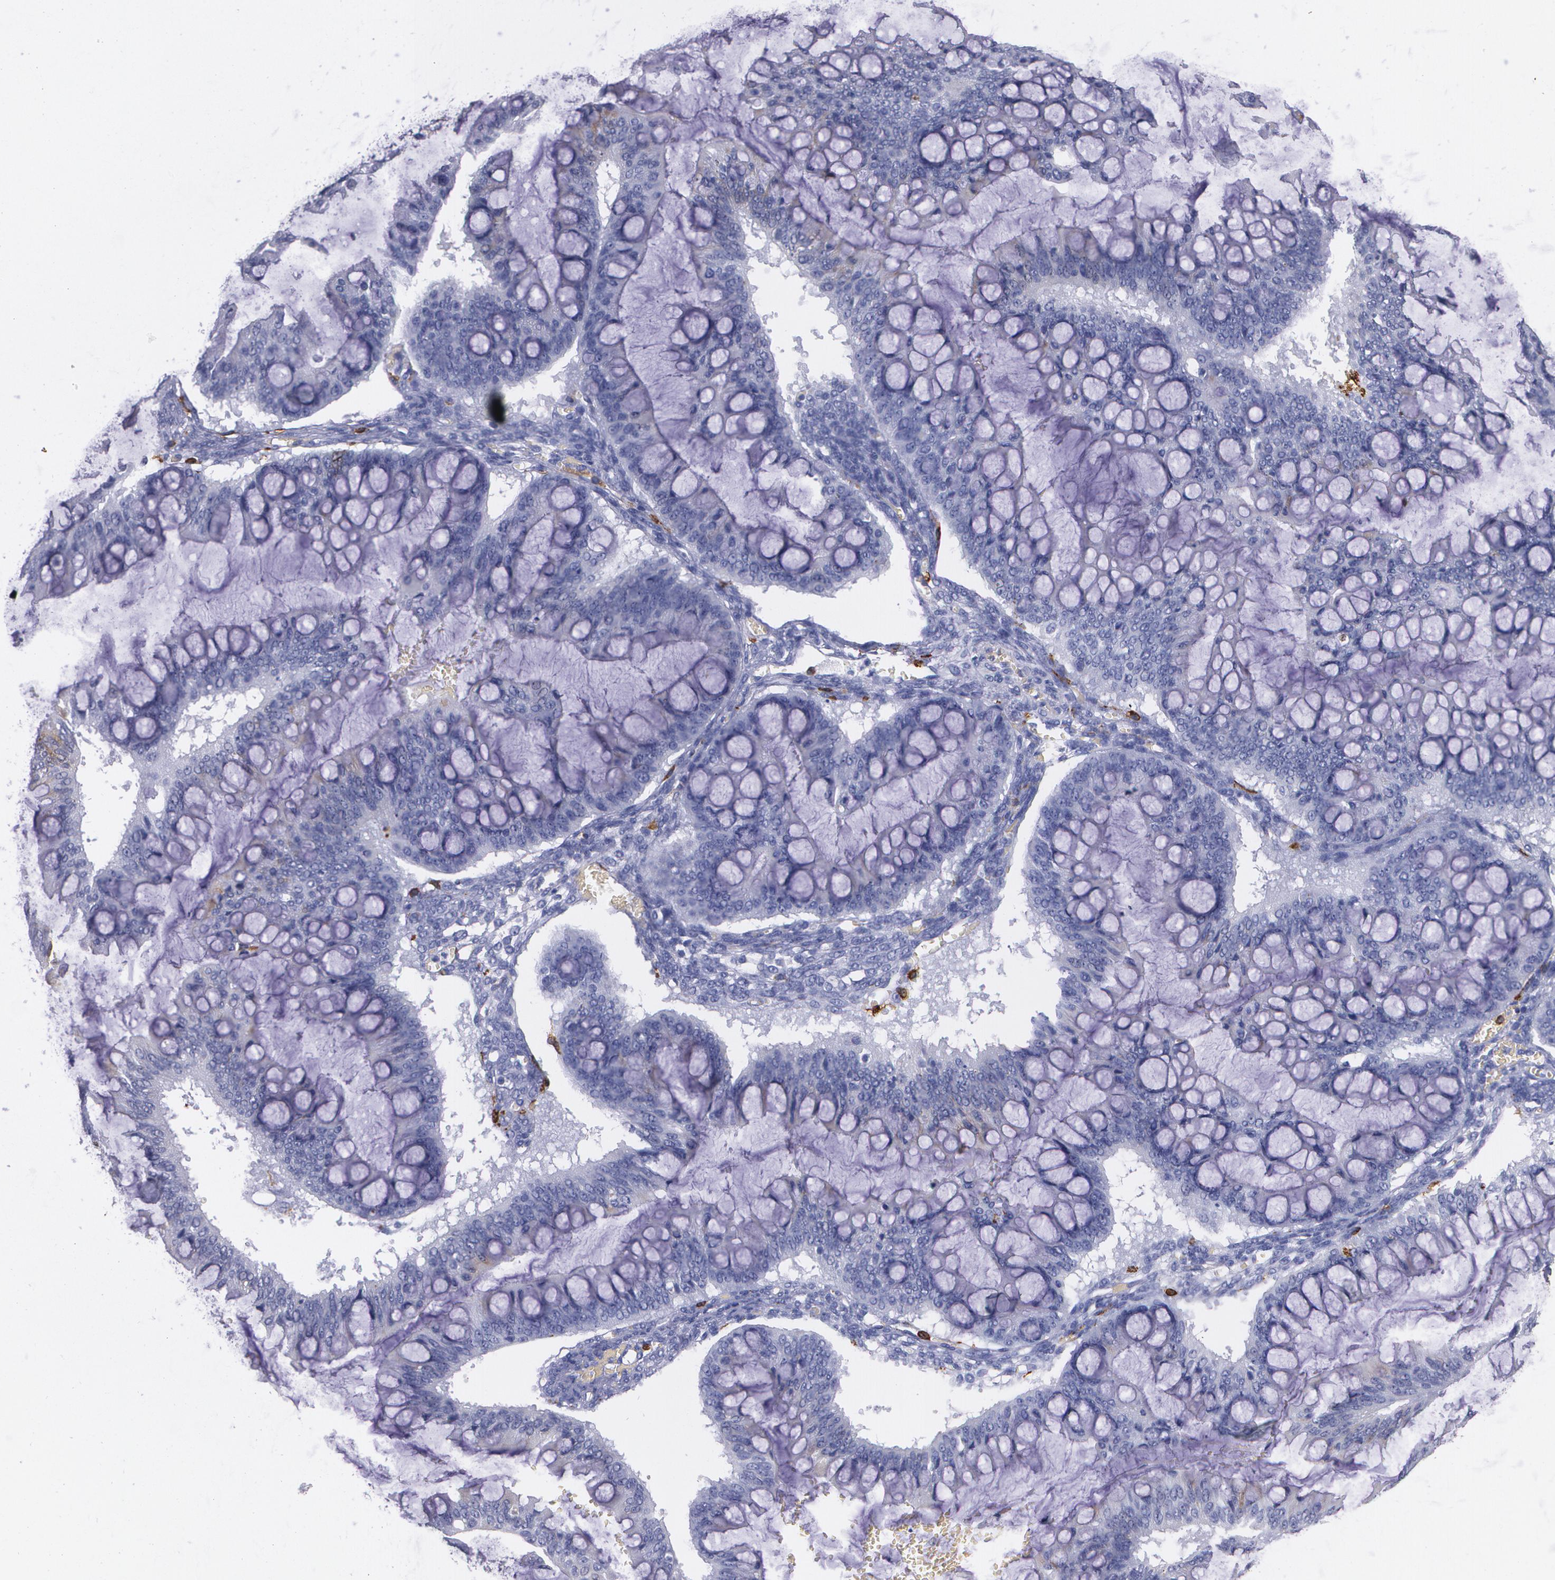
{"staining": {"intensity": "weak", "quantity": "<25%", "location": "cytoplasmic/membranous"}, "tissue": "ovarian cancer", "cell_type": "Tumor cells", "image_type": "cancer", "snomed": [{"axis": "morphology", "description": "Cystadenocarcinoma, mucinous, NOS"}, {"axis": "topography", "description": "Ovary"}], "caption": "Image shows no protein expression in tumor cells of ovarian mucinous cystadenocarcinoma tissue.", "gene": "HLA-DRA", "patient": {"sex": "female", "age": 73}}